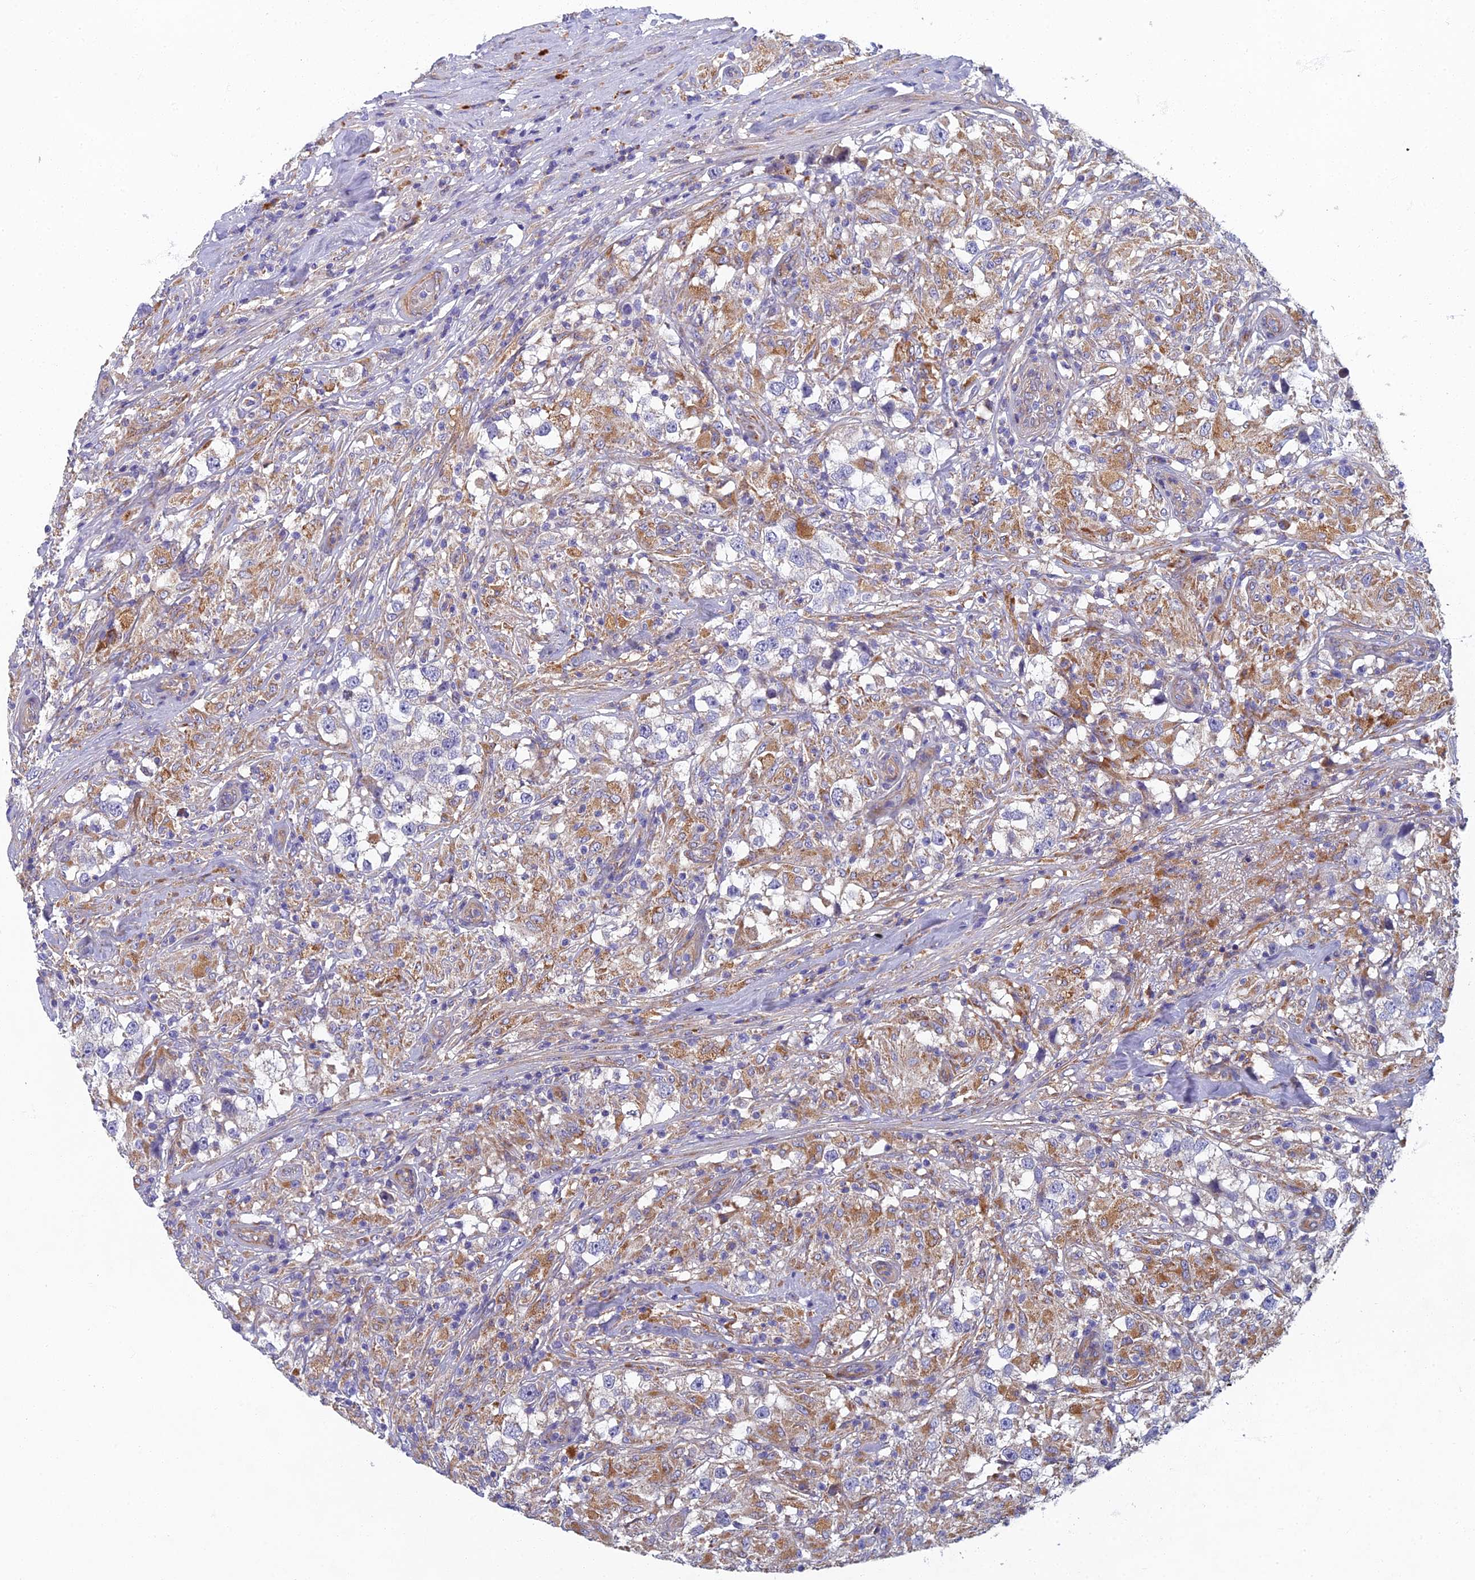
{"staining": {"intensity": "negative", "quantity": "none", "location": "none"}, "tissue": "testis cancer", "cell_type": "Tumor cells", "image_type": "cancer", "snomed": [{"axis": "morphology", "description": "Seminoma, NOS"}, {"axis": "topography", "description": "Testis"}], "caption": "The histopathology image reveals no significant positivity in tumor cells of testis cancer (seminoma). The staining is performed using DAB (3,3'-diaminobenzidine) brown chromogen with nuclei counter-stained in using hematoxylin.", "gene": "RNASEK", "patient": {"sex": "male", "age": 46}}